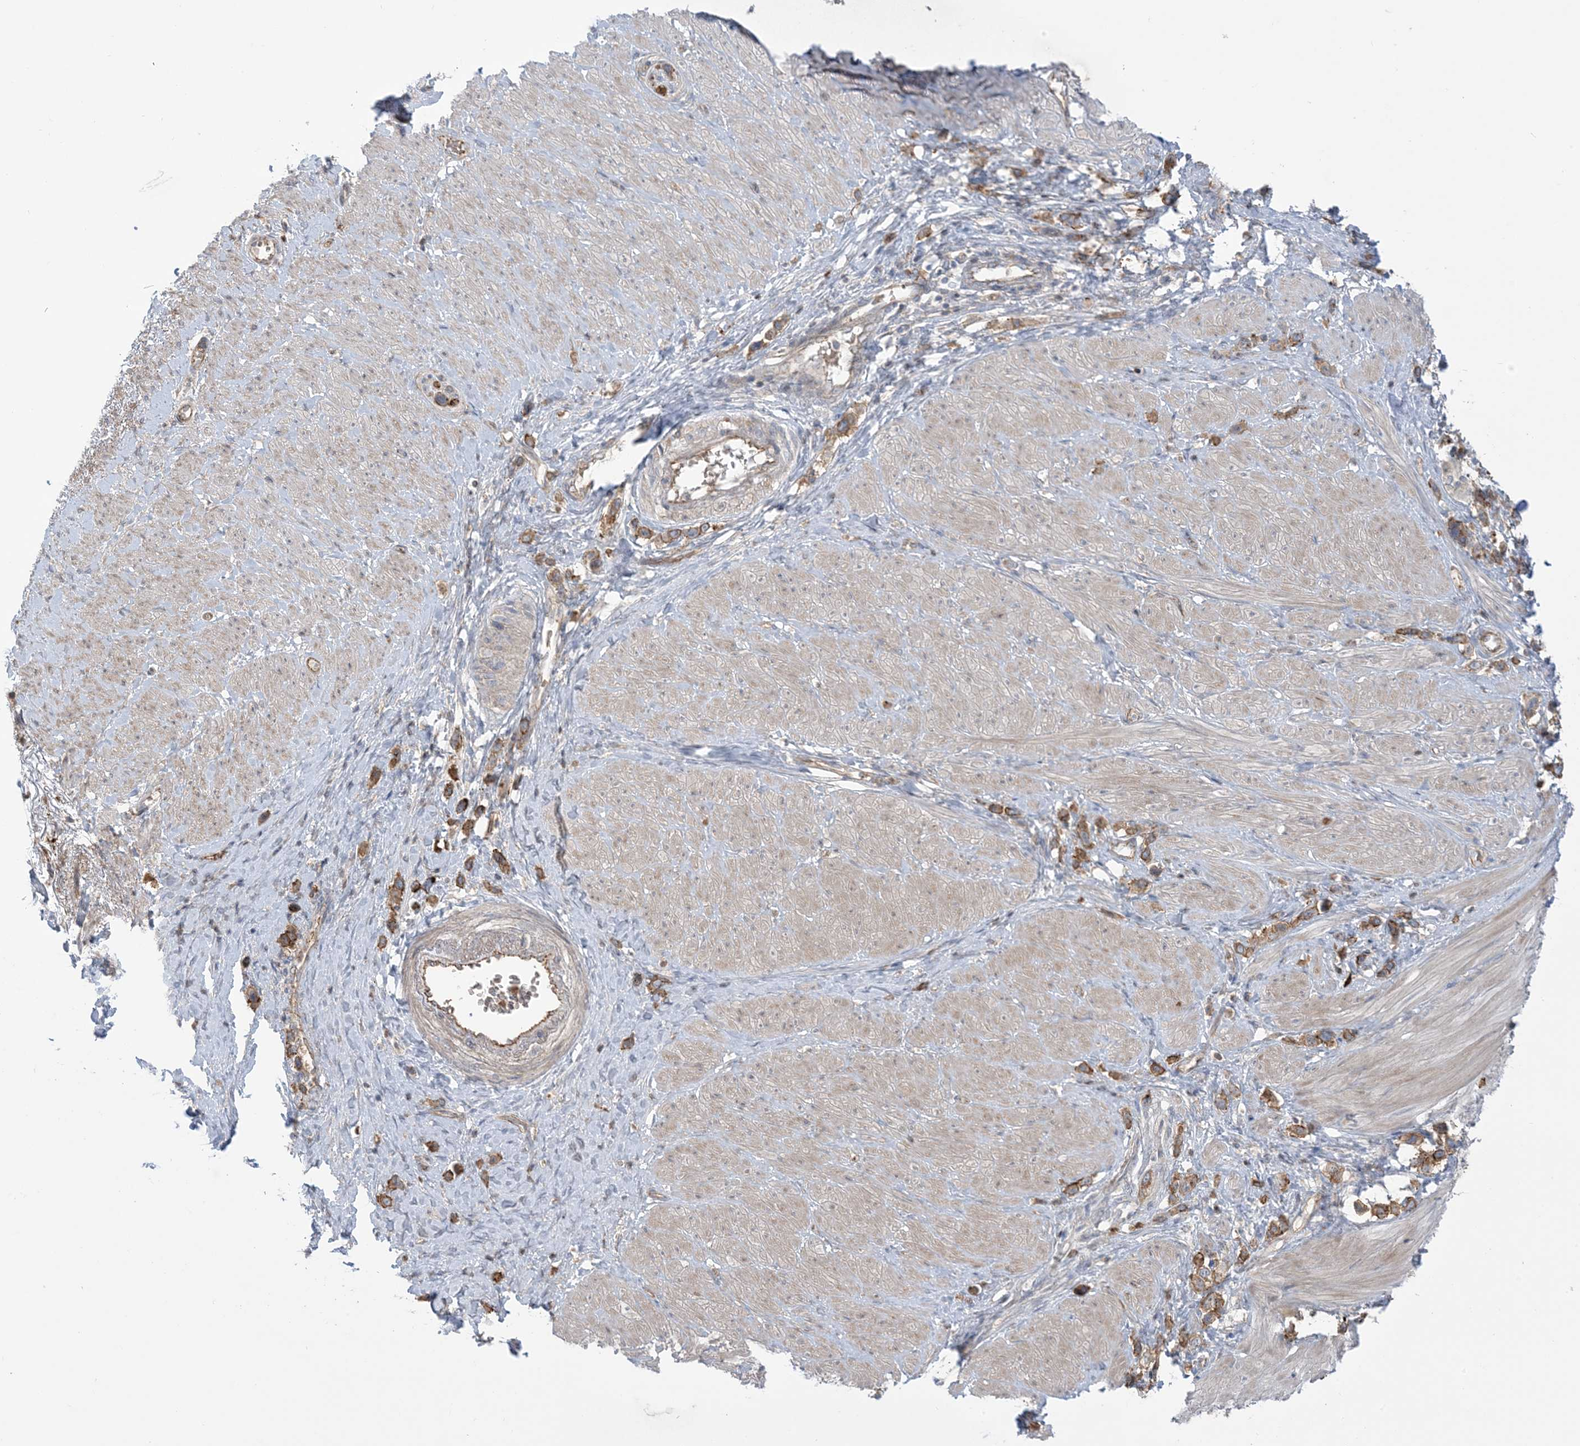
{"staining": {"intensity": "moderate", "quantity": ">75%", "location": "cytoplasmic/membranous"}, "tissue": "stomach cancer", "cell_type": "Tumor cells", "image_type": "cancer", "snomed": [{"axis": "morphology", "description": "Adenocarcinoma, NOS"}, {"axis": "topography", "description": "Stomach"}], "caption": "Immunohistochemical staining of human stomach adenocarcinoma shows moderate cytoplasmic/membranous protein expression in approximately >75% of tumor cells.", "gene": "ICMT", "patient": {"sex": "female", "age": 65}}